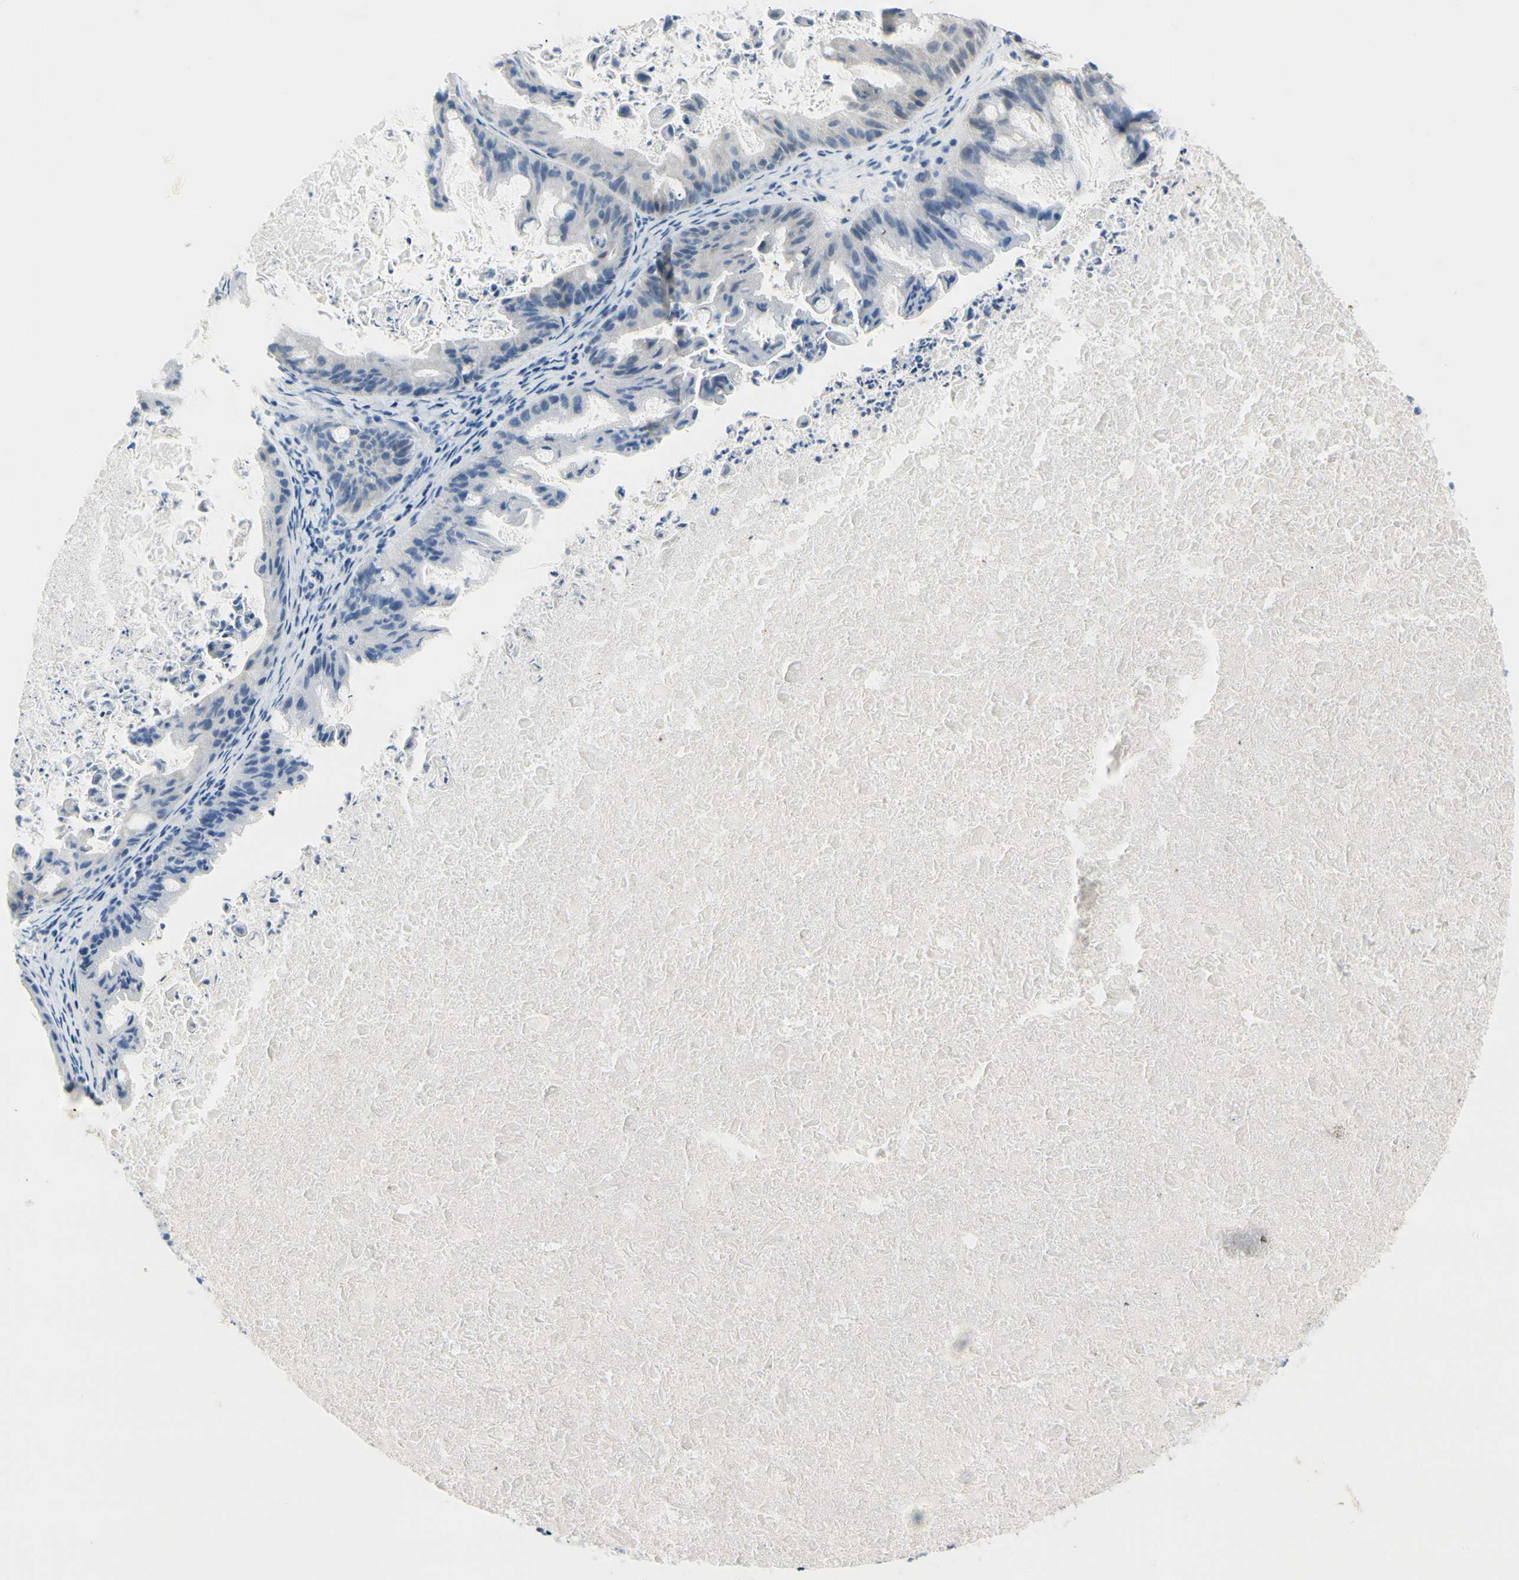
{"staining": {"intensity": "negative", "quantity": "none", "location": "none"}, "tissue": "ovarian cancer", "cell_type": "Tumor cells", "image_type": "cancer", "snomed": [{"axis": "morphology", "description": "Cystadenocarcinoma, mucinous, NOS"}, {"axis": "topography", "description": "Ovary"}], "caption": "Tumor cells show no significant protein positivity in ovarian mucinous cystadenocarcinoma.", "gene": "FCER2", "patient": {"sex": "female", "age": 37}}